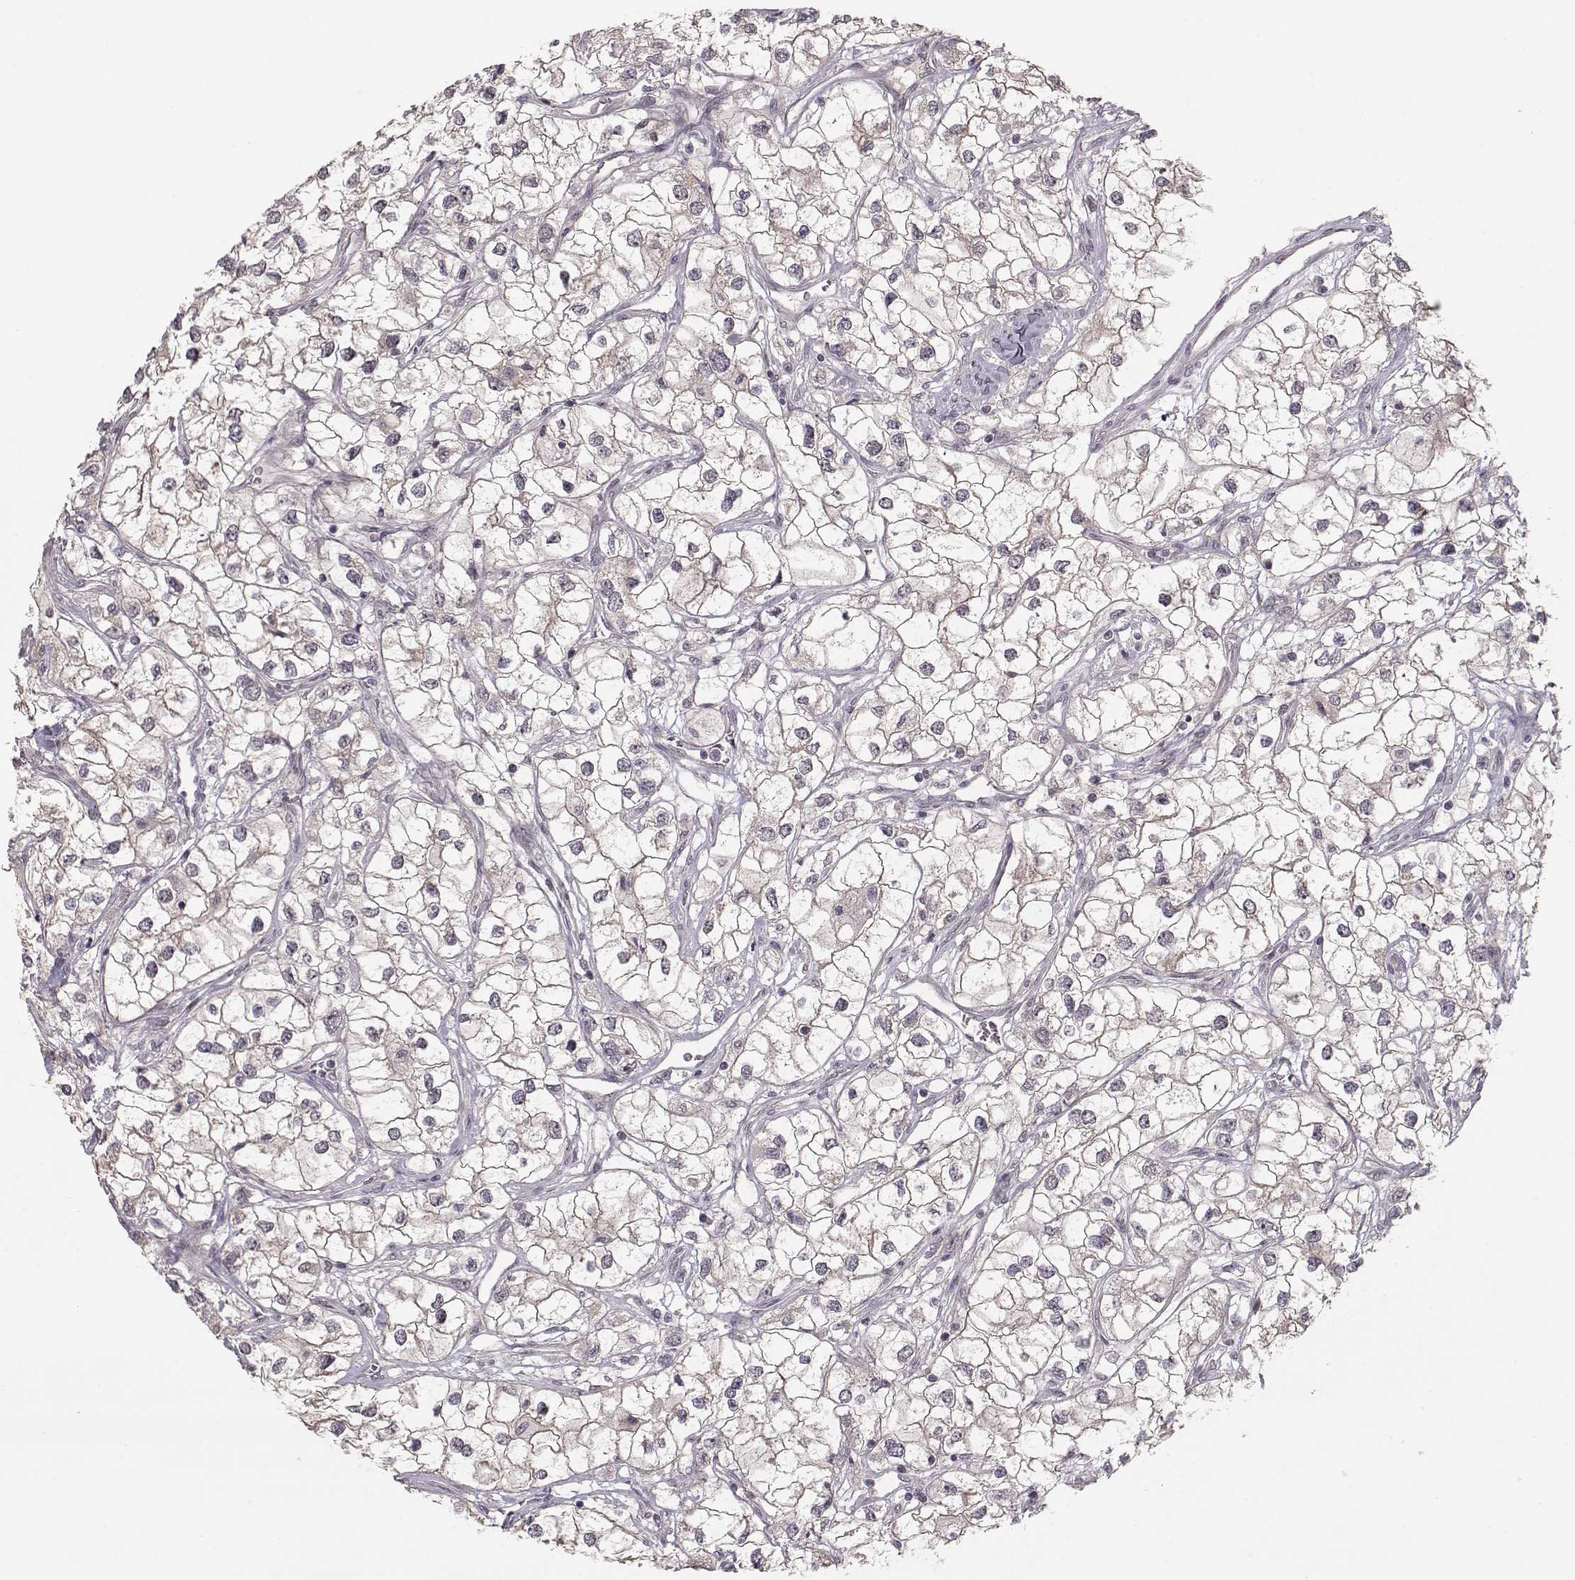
{"staining": {"intensity": "negative", "quantity": "none", "location": "none"}, "tissue": "renal cancer", "cell_type": "Tumor cells", "image_type": "cancer", "snomed": [{"axis": "morphology", "description": "Adenocarcinoma, NOS"}, {"axis": "topography", "description": "Kidney"}], "caption": "This is a micrograph of IHC staining of renal adenocarcinoma, which shows no expression in tumor cells.", "gene": "PNMT", "patient": {"sex": "male", "age": 59}}